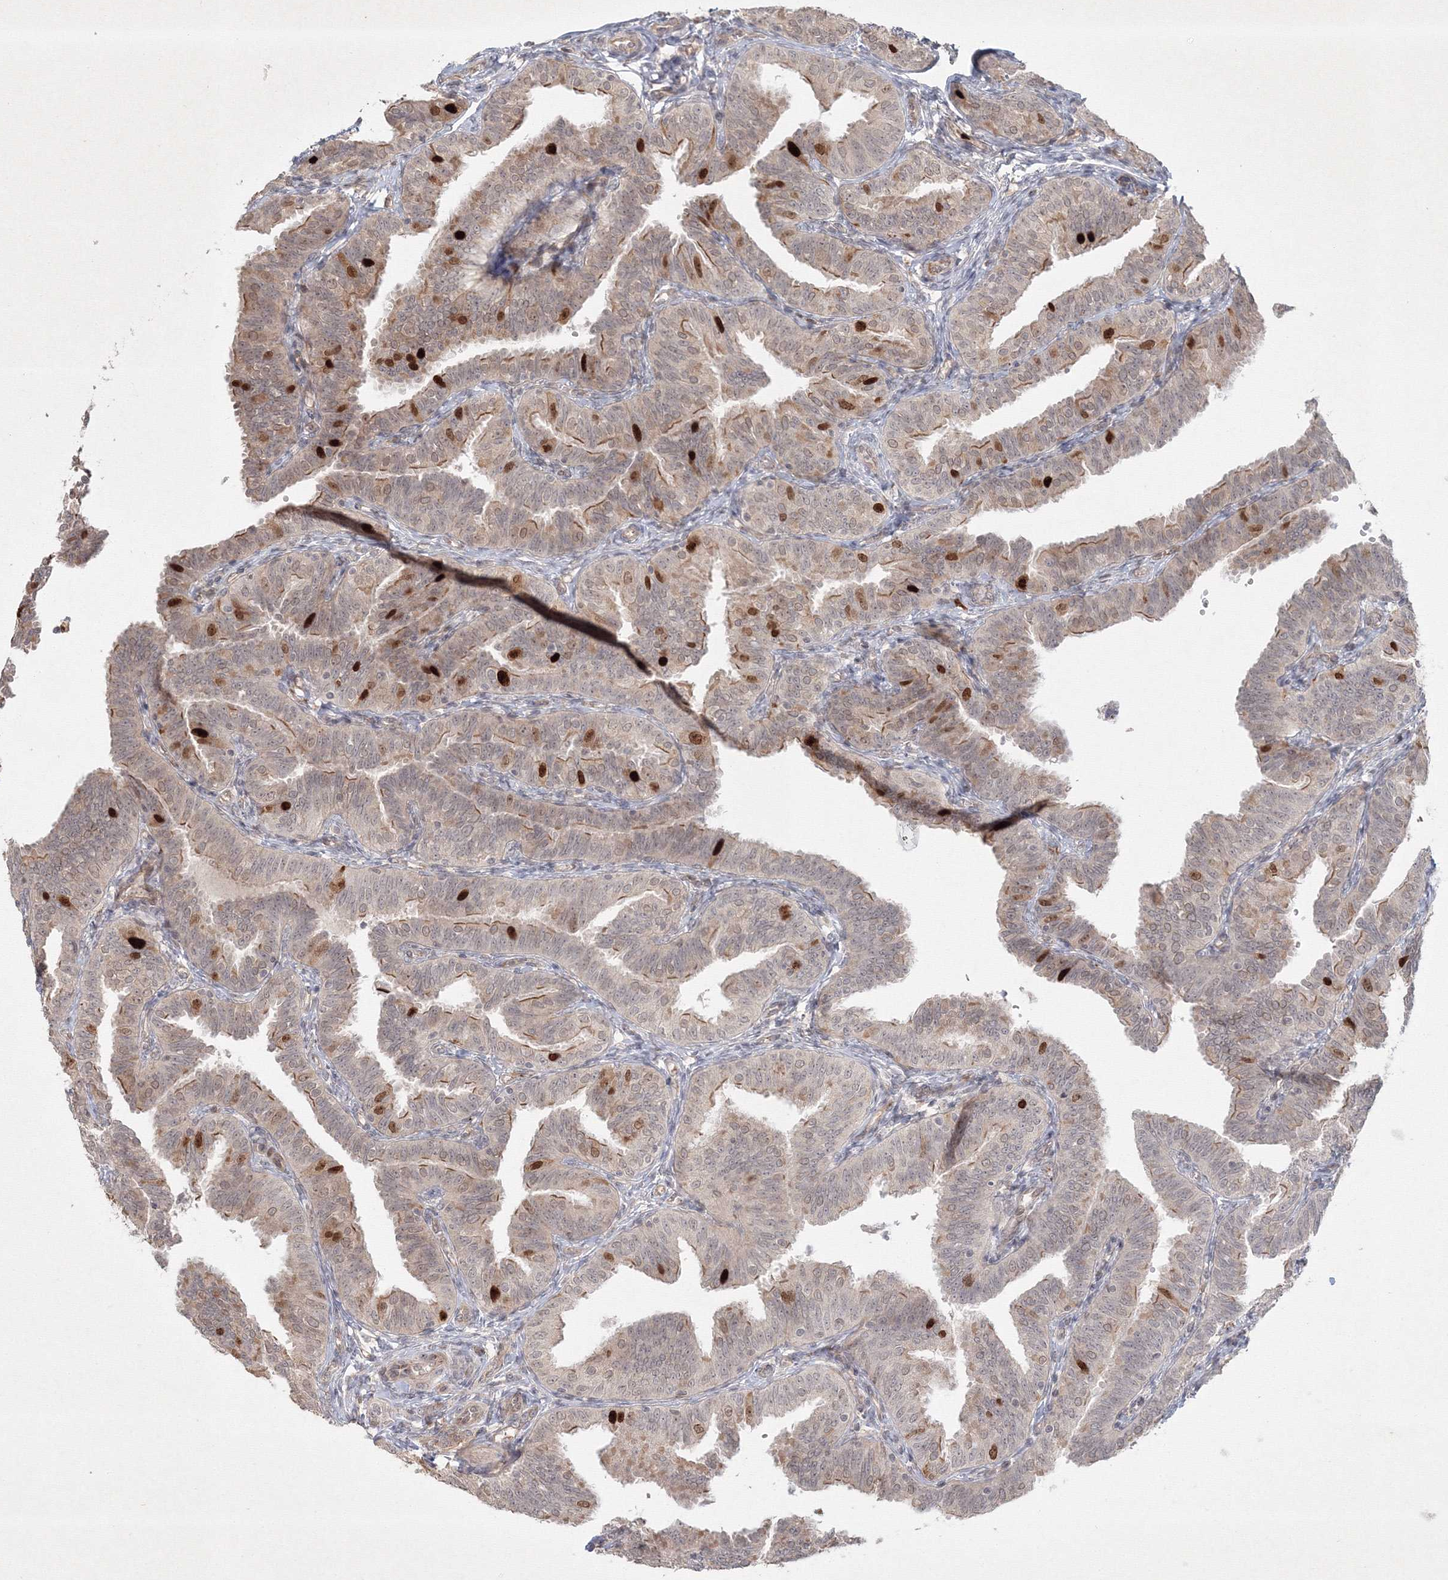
{"staining": {"intensity": "strong", "quantity": "<25%", "location": "cytoplasmic/membranous,nuclear"}, "tissue": "fallopian tube", "cell_type": "Glandular cells", "image_type": "normal", "snomed": [{"axis": "morphology", "description": "Normal tissue, NOS"}, {"axis": "topography", "description": "Fallopian tube"}], "caption": "Strong cytoplasmic/membranous,nuclear positivity for a protein is present in approximately <25% of glandular cells of unremarkable fallopian tube using IHC.", "gene": "KIF20A", "patient": {"sex": "female", "age": 35}}